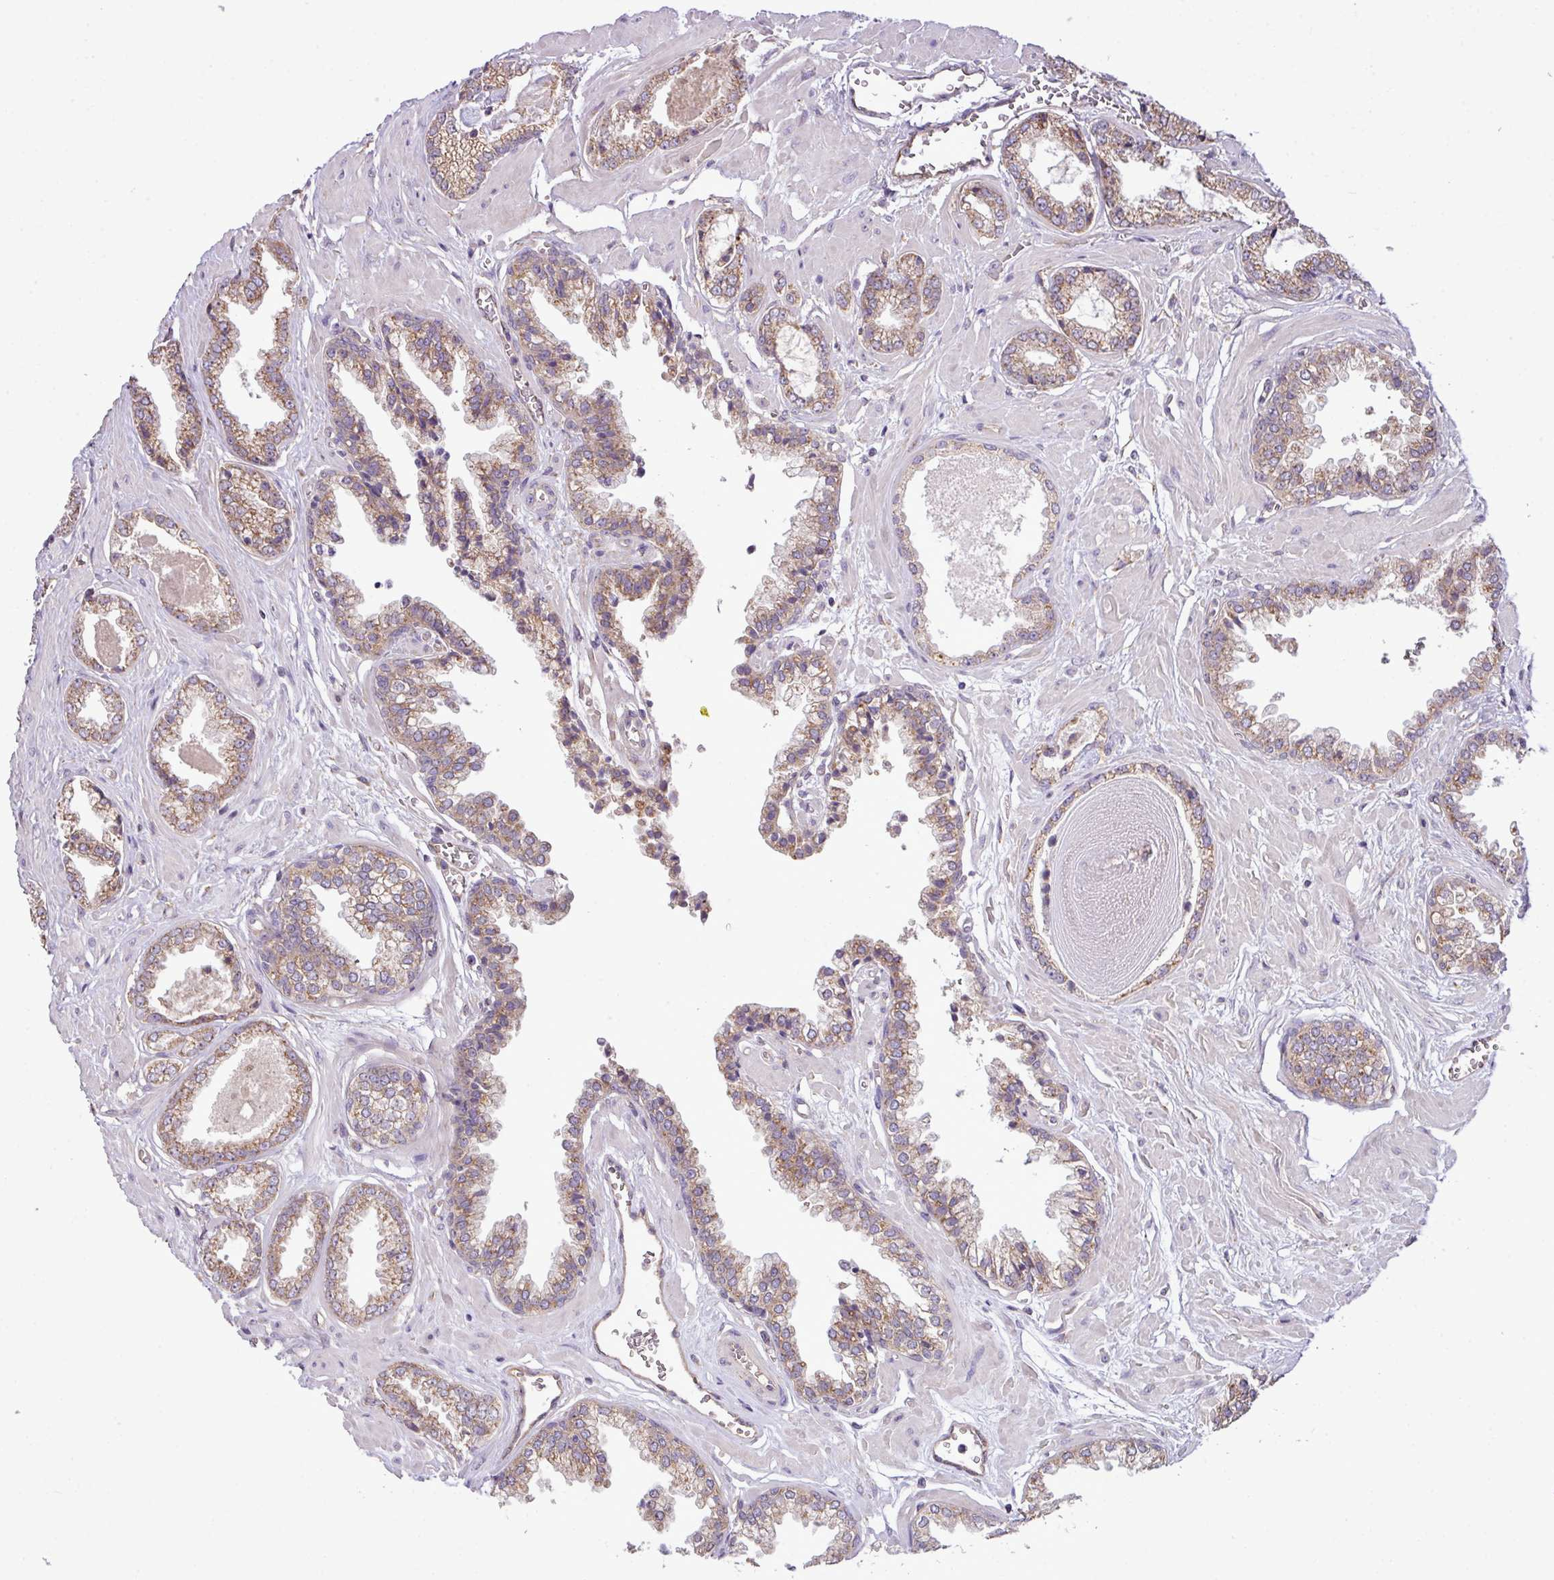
{"staining": {"intensity": "moderate", "quantity": "25%-75%", "location": "cytoplasmic/membranous"}, "tissue": "prostate cancer", "cell_type": "Tumor cells", "image_type": "cancer", "snomed": [{"axis": "morphology", "description": "Adenocarcinoma, Low grade"}, {"axis": "topography", "description": "Prostate"}], "caption": "Protein analysis of prostate cancer tissue exhibits moderate cytoplasmic/membranous staining in about 25%-75% of tumor cells.", "gene": "XIAP", "patient": {"sex": "male", "age": 60}}